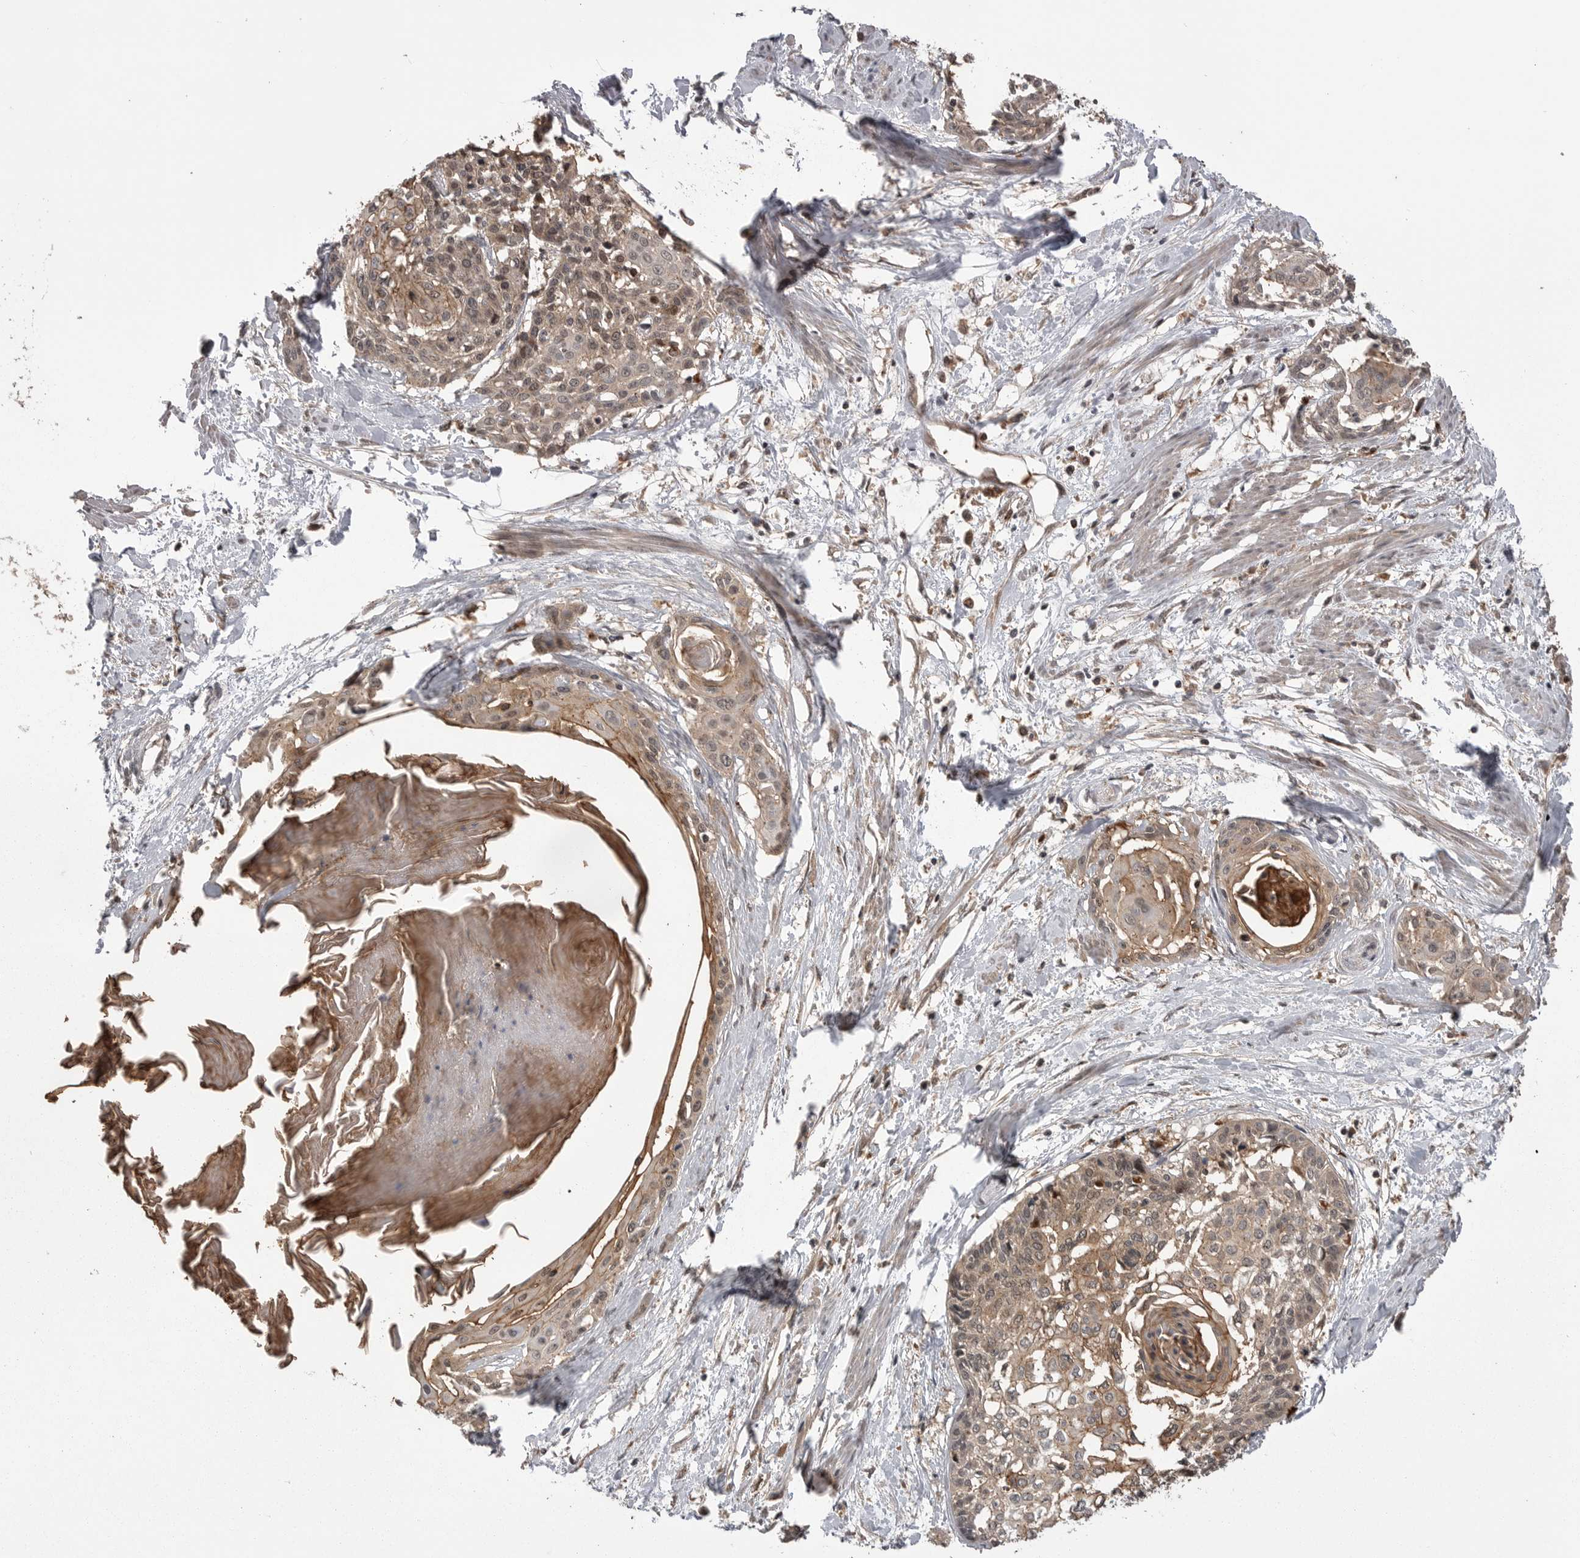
{"staining": {"intensity": "weak", "quantity": ">75%", "location": "cytoplasmic/membranous,nuclear"}, "tissue": "cervical cancer", "cell_type": "Tumor cells", "image_type": "cancer", "snomed": [{"axis": "morphology", "description": "Squamous cell carcinoma, NOS"}, {"axis": "topography", "description": "Cervix"}], "caption": "This is a micrograph of immunohistochemistry staining of cervical cancer (squamous cell carcinoma), which shows weak staining in the cytoplasmic/membranous and nuclear of tumor cells.", "gene": "AOAH", "patient": {"sex": "female", "age": 57}}